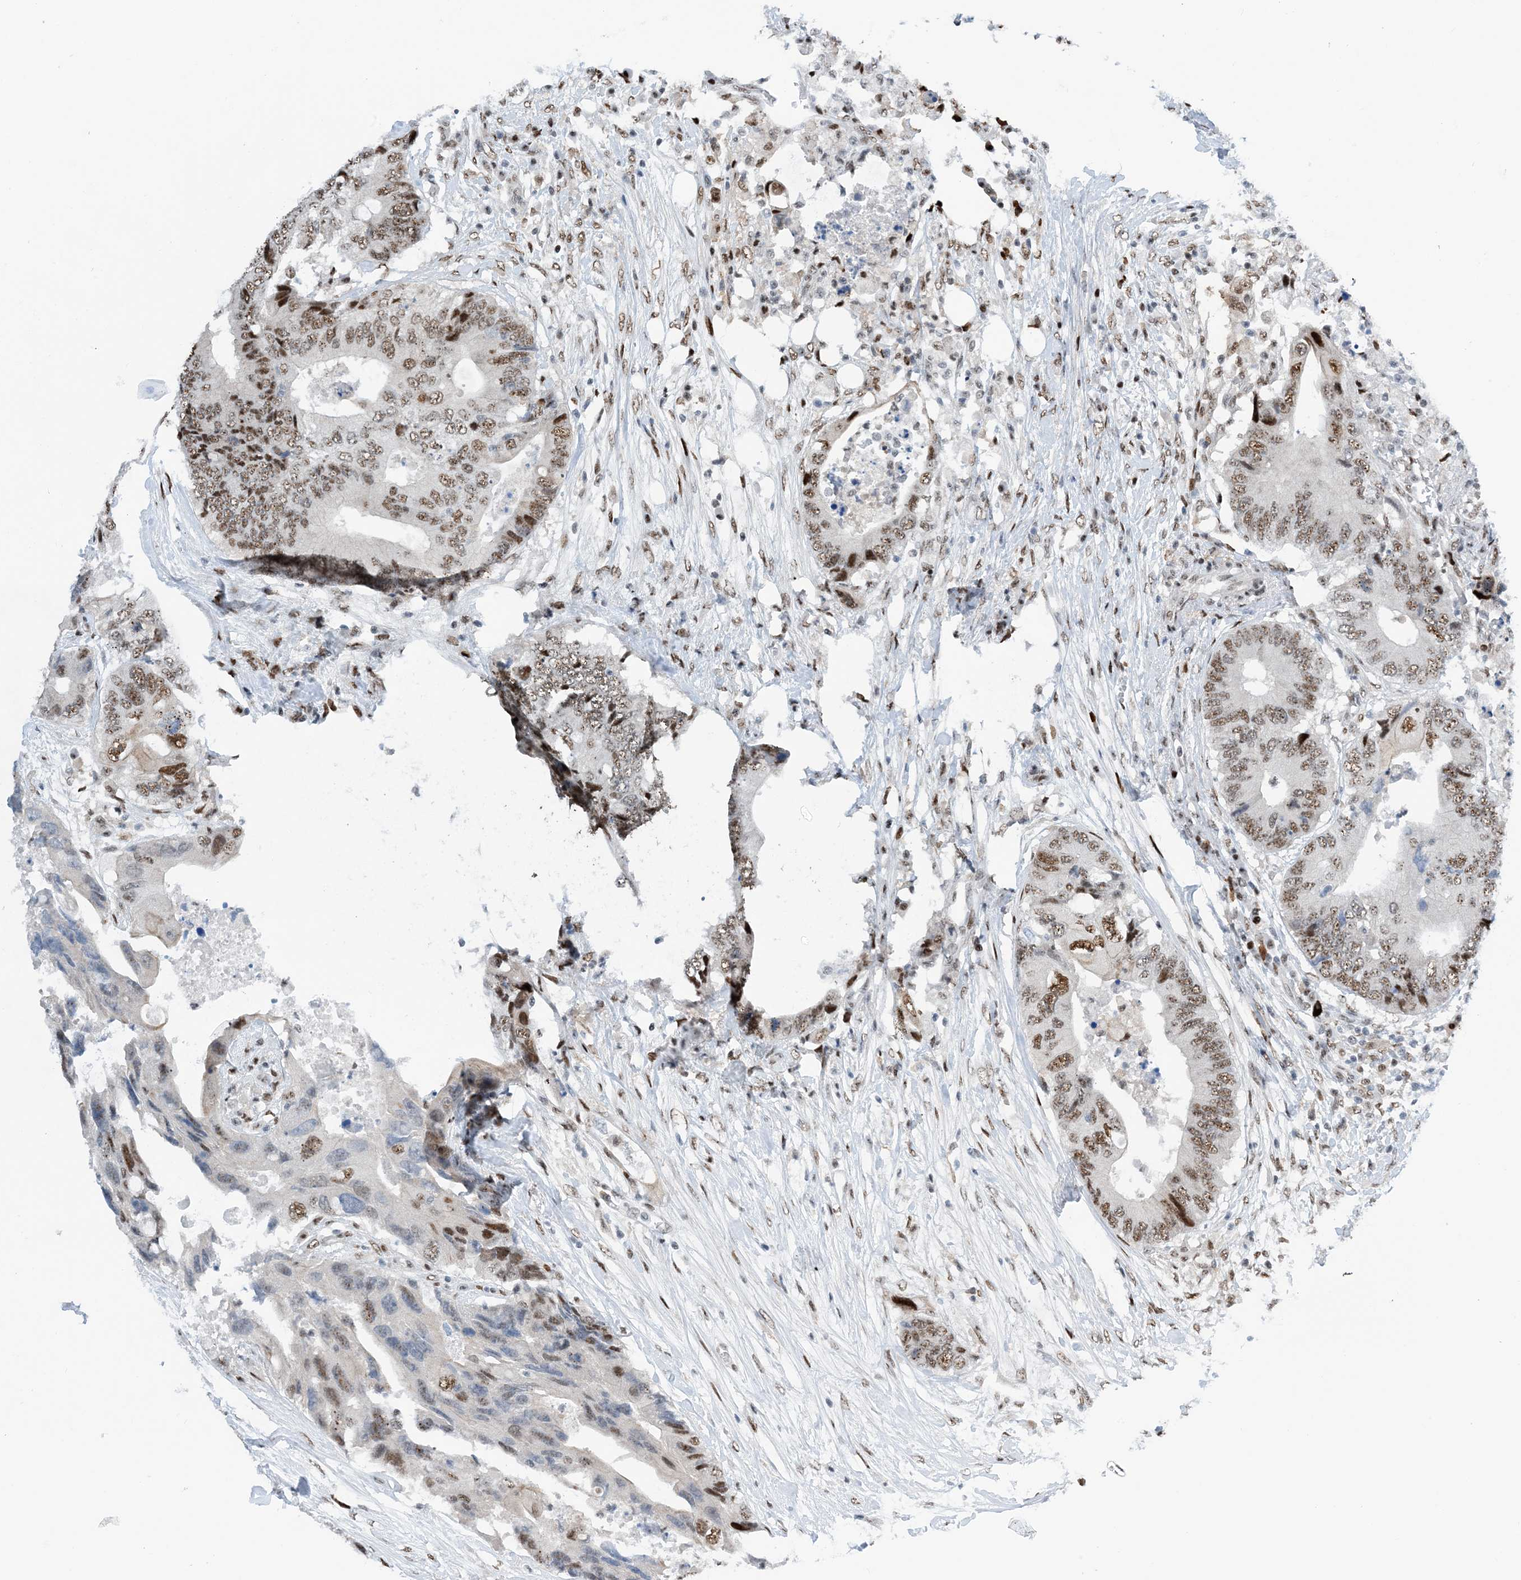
{"staining": {"intensity": "moderate", "quantity": ">75%", "location": "nuclear"}, "tissue": "colorectal cancer", "cell_type": "Tumor cells", "image_type": "cancer", "snomed": [{"axis": "morphology", "description": "Adenocarcinoma, NOS"}, {"axis": "topography", "description": "Colon"}], "caption": "Colorectal cancer (adenocarcinoma) stained with a brown dye displays moderate nuclear positive staining in approximately >75% of tumor cells.", "gene": "HEMK1", "patient": {"sex": "male", "age": 71}}